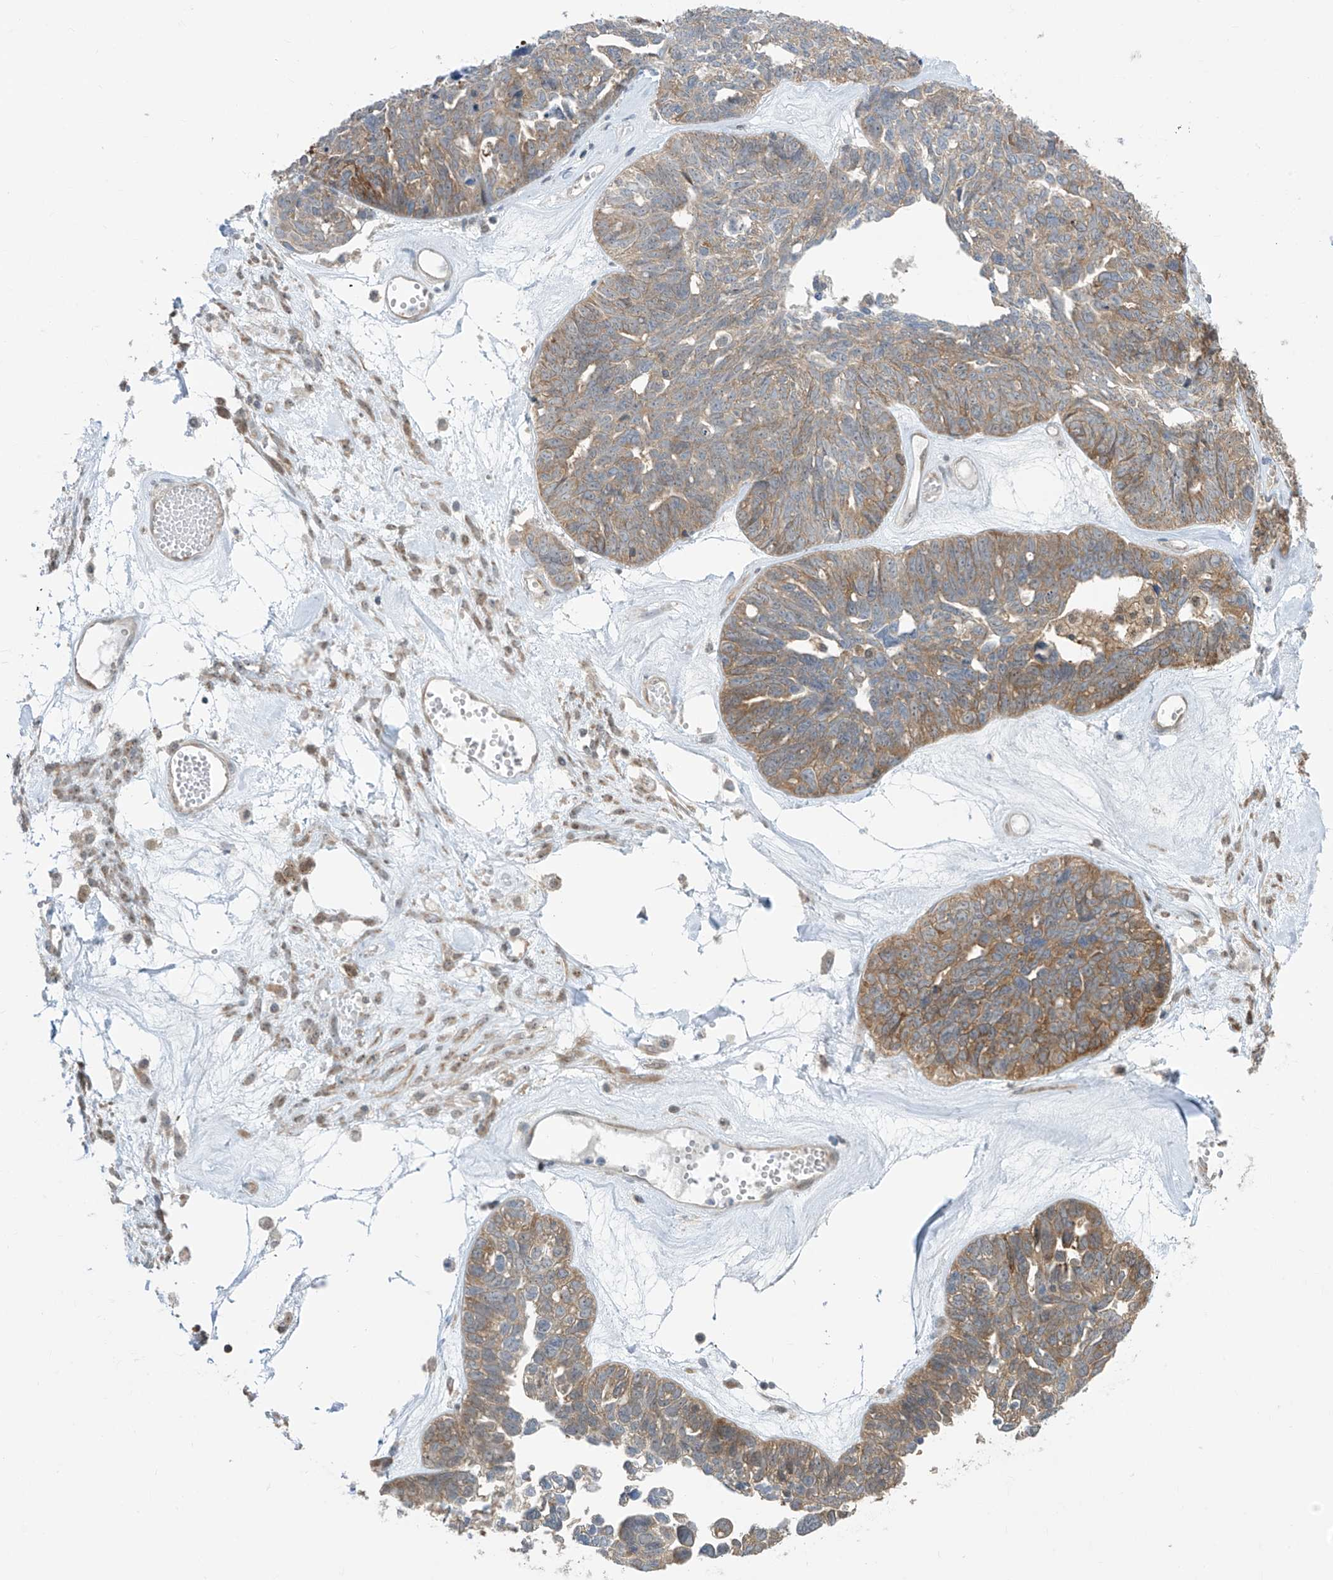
{"staining": {"intensity": "moderate", "quantity": ">75%", "location": "cytoplasmic/membranous"}, "tissue": "ovarian cancer", "cell_type": "Tumor cells", "image_type": "cancer", "snomed": [{"axis": "morphology", "description": "Cystadenocarcinoma, serous, NOS"}, {"axis": "topography", "description": "Ovary"}], "caption": "Immunohistochemistry photomicrograph of neoplastic tissue: human ovarian cancer stained using IHC shows medium levels of moderate protein expression localized specifically in the cytoplasmic/membranous of tumor cells, appearing as a cytoplasmic/membranous brown color.", "gene": "TTC38", "patient": {"sex": "female", "age": 79}}